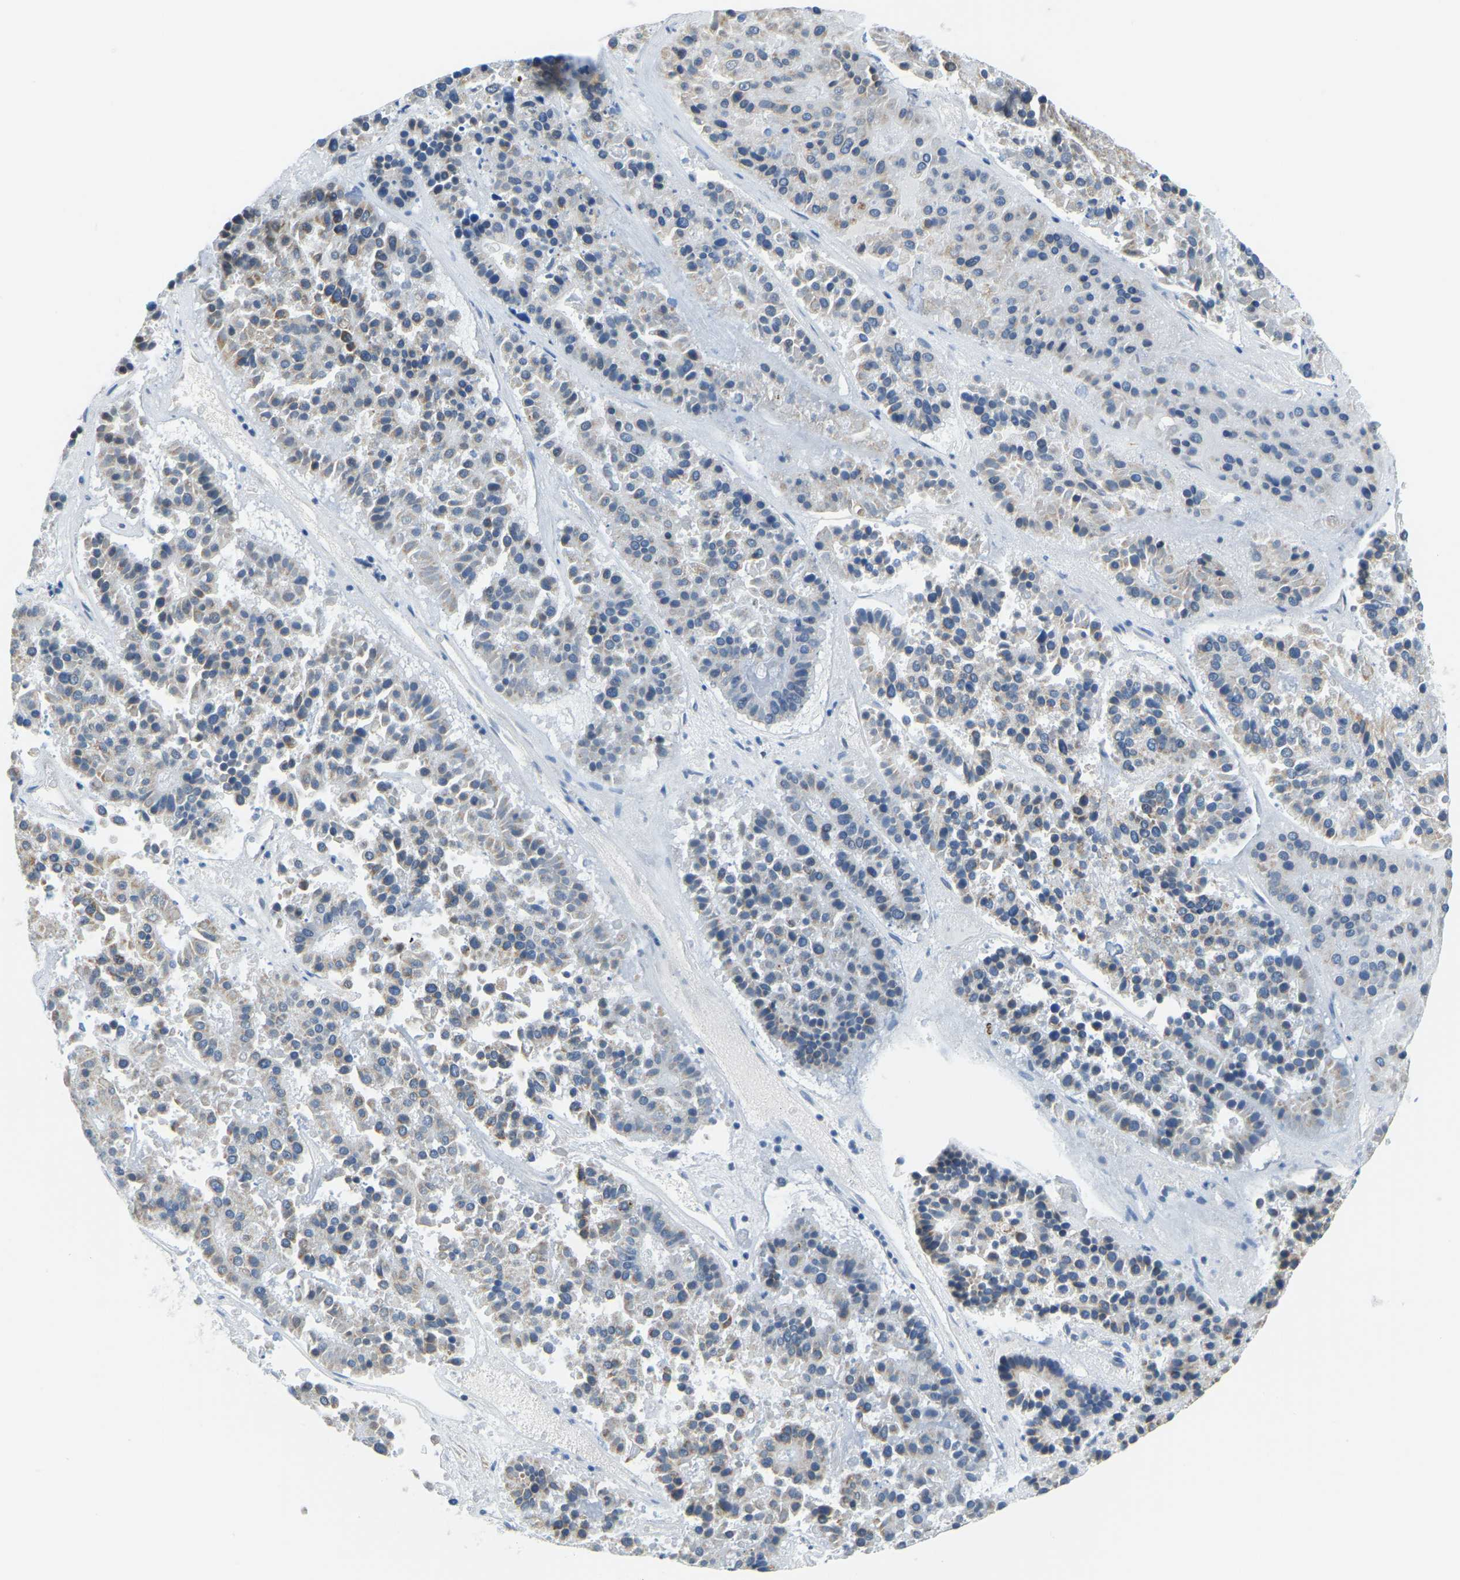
{"staining": {"intensity": "weak", "quantity": "25%-75%", "location": "cytoplasmic/membranous"}, "tissue": "pancreatic cancer", "cell_type": "Tumor cells", "image_type": "cancer", "snomed": [{"axis": "morphology", "description": "Adenocarcinoma, NOS"}, {"axis": "topography", "description": "Pancreas"}], "caption": "Pancreatic cancer was stained to show a protein in brown. There is low levels of weak cytoplasmic/membranous expression in about 25%-75% of tumor cells.", "gene": "GDA", "patient": {"sex": "male", "age": 50}}